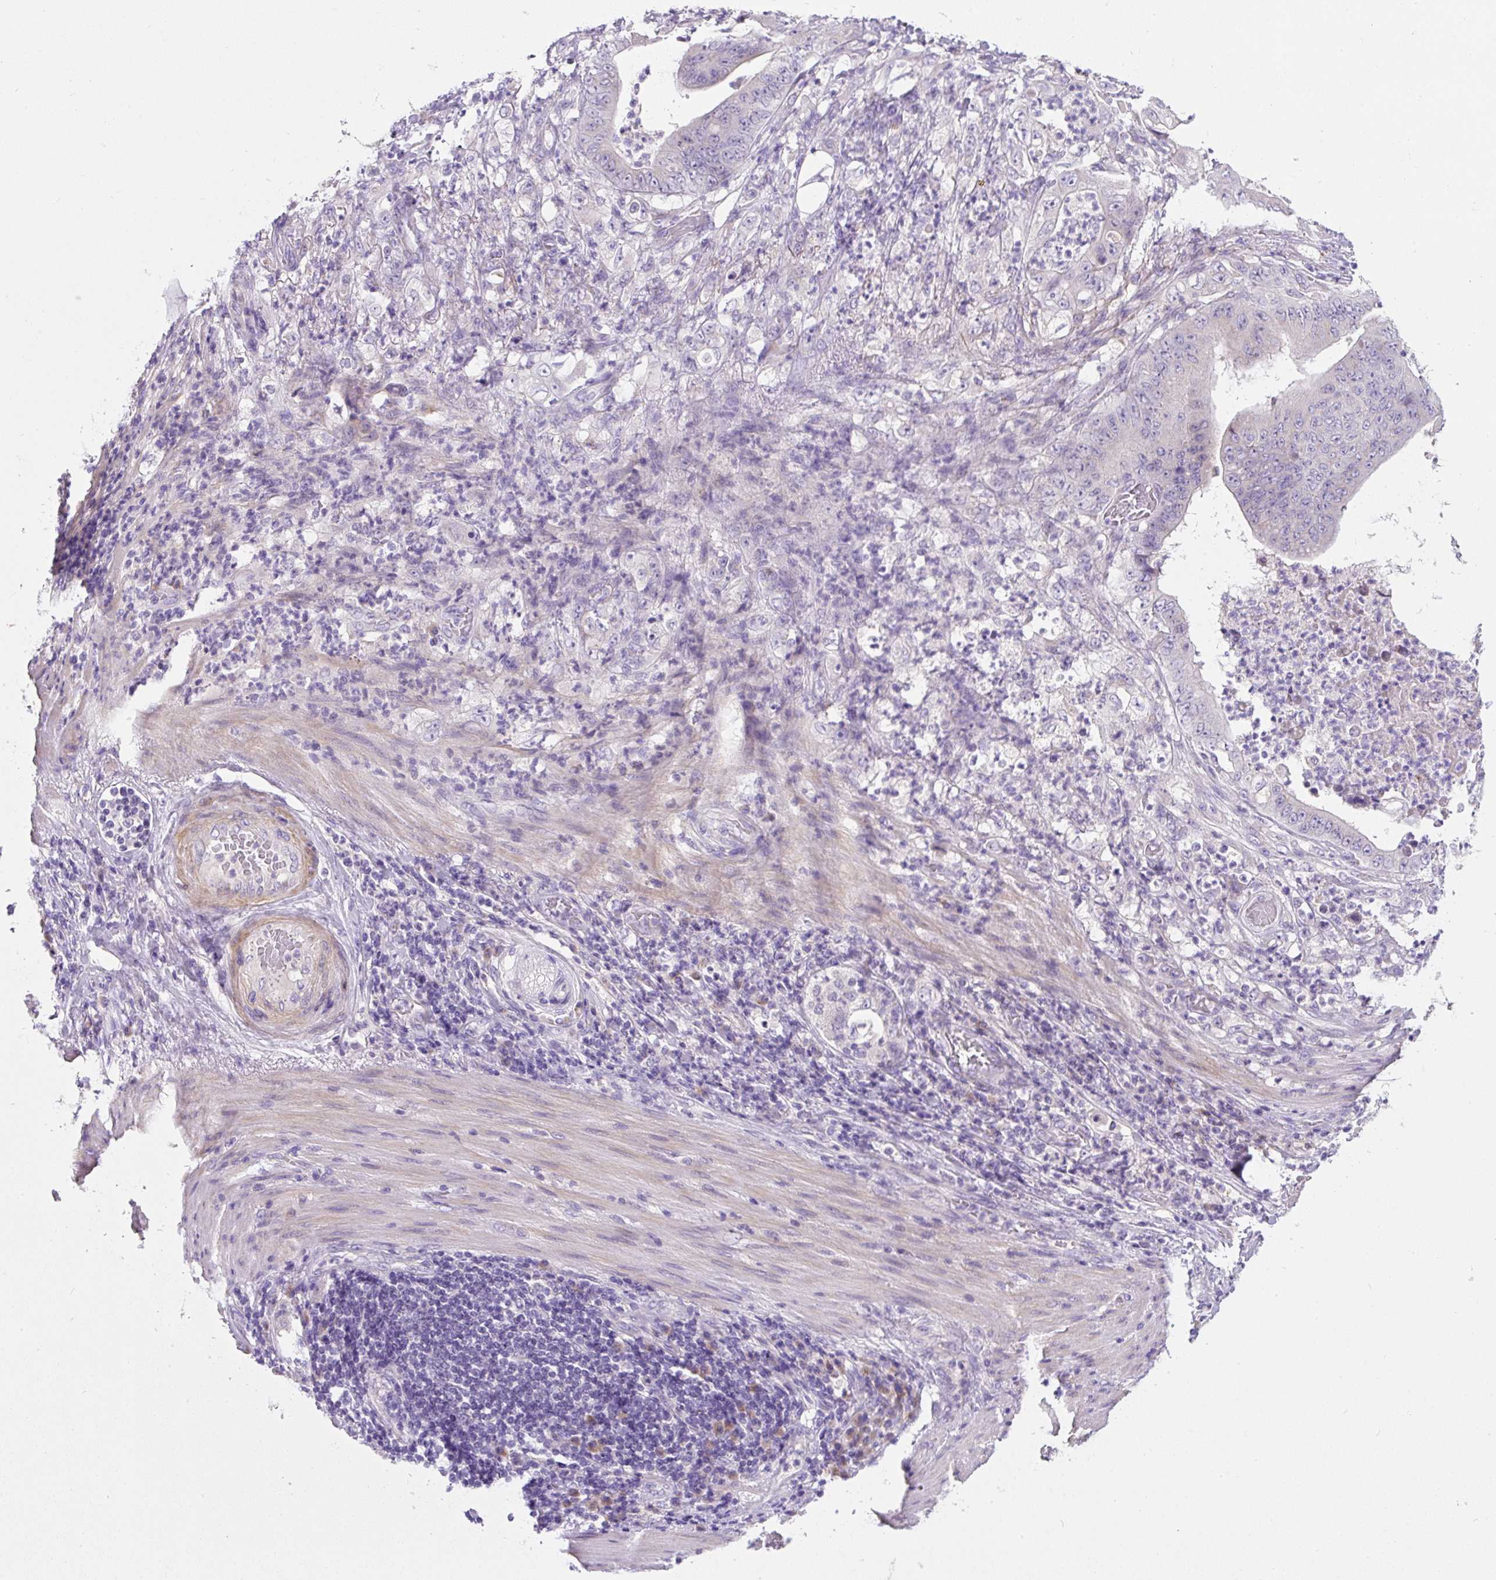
{"staining": {"intensity": "negative", "quantity": "none", "location": "none"}, "tissue": "stomach cancer", "cell_type": "Tumor cells", "image_type": "cancer", "snomed": [{"axis": "morphology", "description": "Adenocarcinoma, NOS"}, {"axis": "topography", "description": "Stomach"}], "caption": "DAB immunohistochemical staining of stomach cancer (adenocarcinoma) demonstrates no significant expression in tumor cells.", "gene": "SUSD5", "patient": {"sex": "female", "age": 73}}